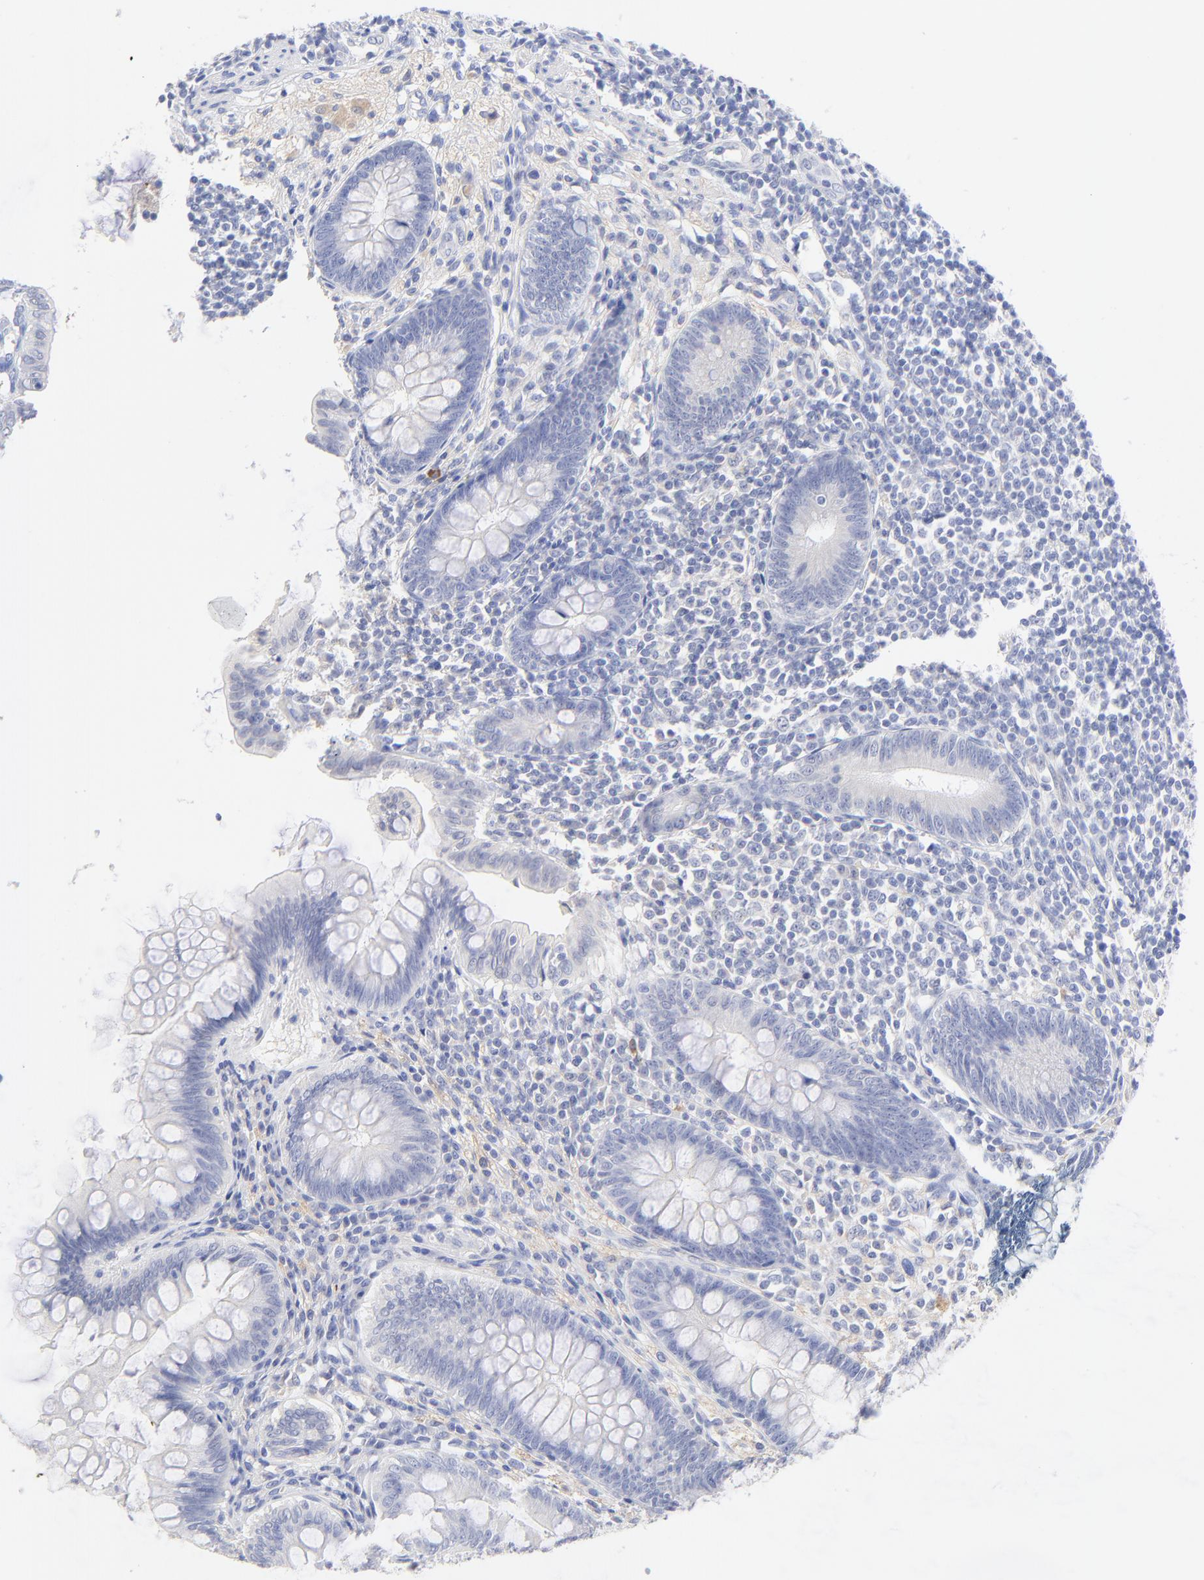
{"staining": {"intensity": "negative", "quantity": "none", "location": "none"}, "tissue": "appendix", "cell_type": "Glandular cells", "image_type": "normal", "snomed": [{"axis": "morphology", "description": "Normal tissue, NOS"}, {"axis": "topography", "description": "Appendix"}], "caption": "Immunohistochemistry image of benign appendix stained for a protein (brown), which displays no expression in glandular cells.", "gene": "SULT4A1", "patient": {"sex": "female", "age": 66}}